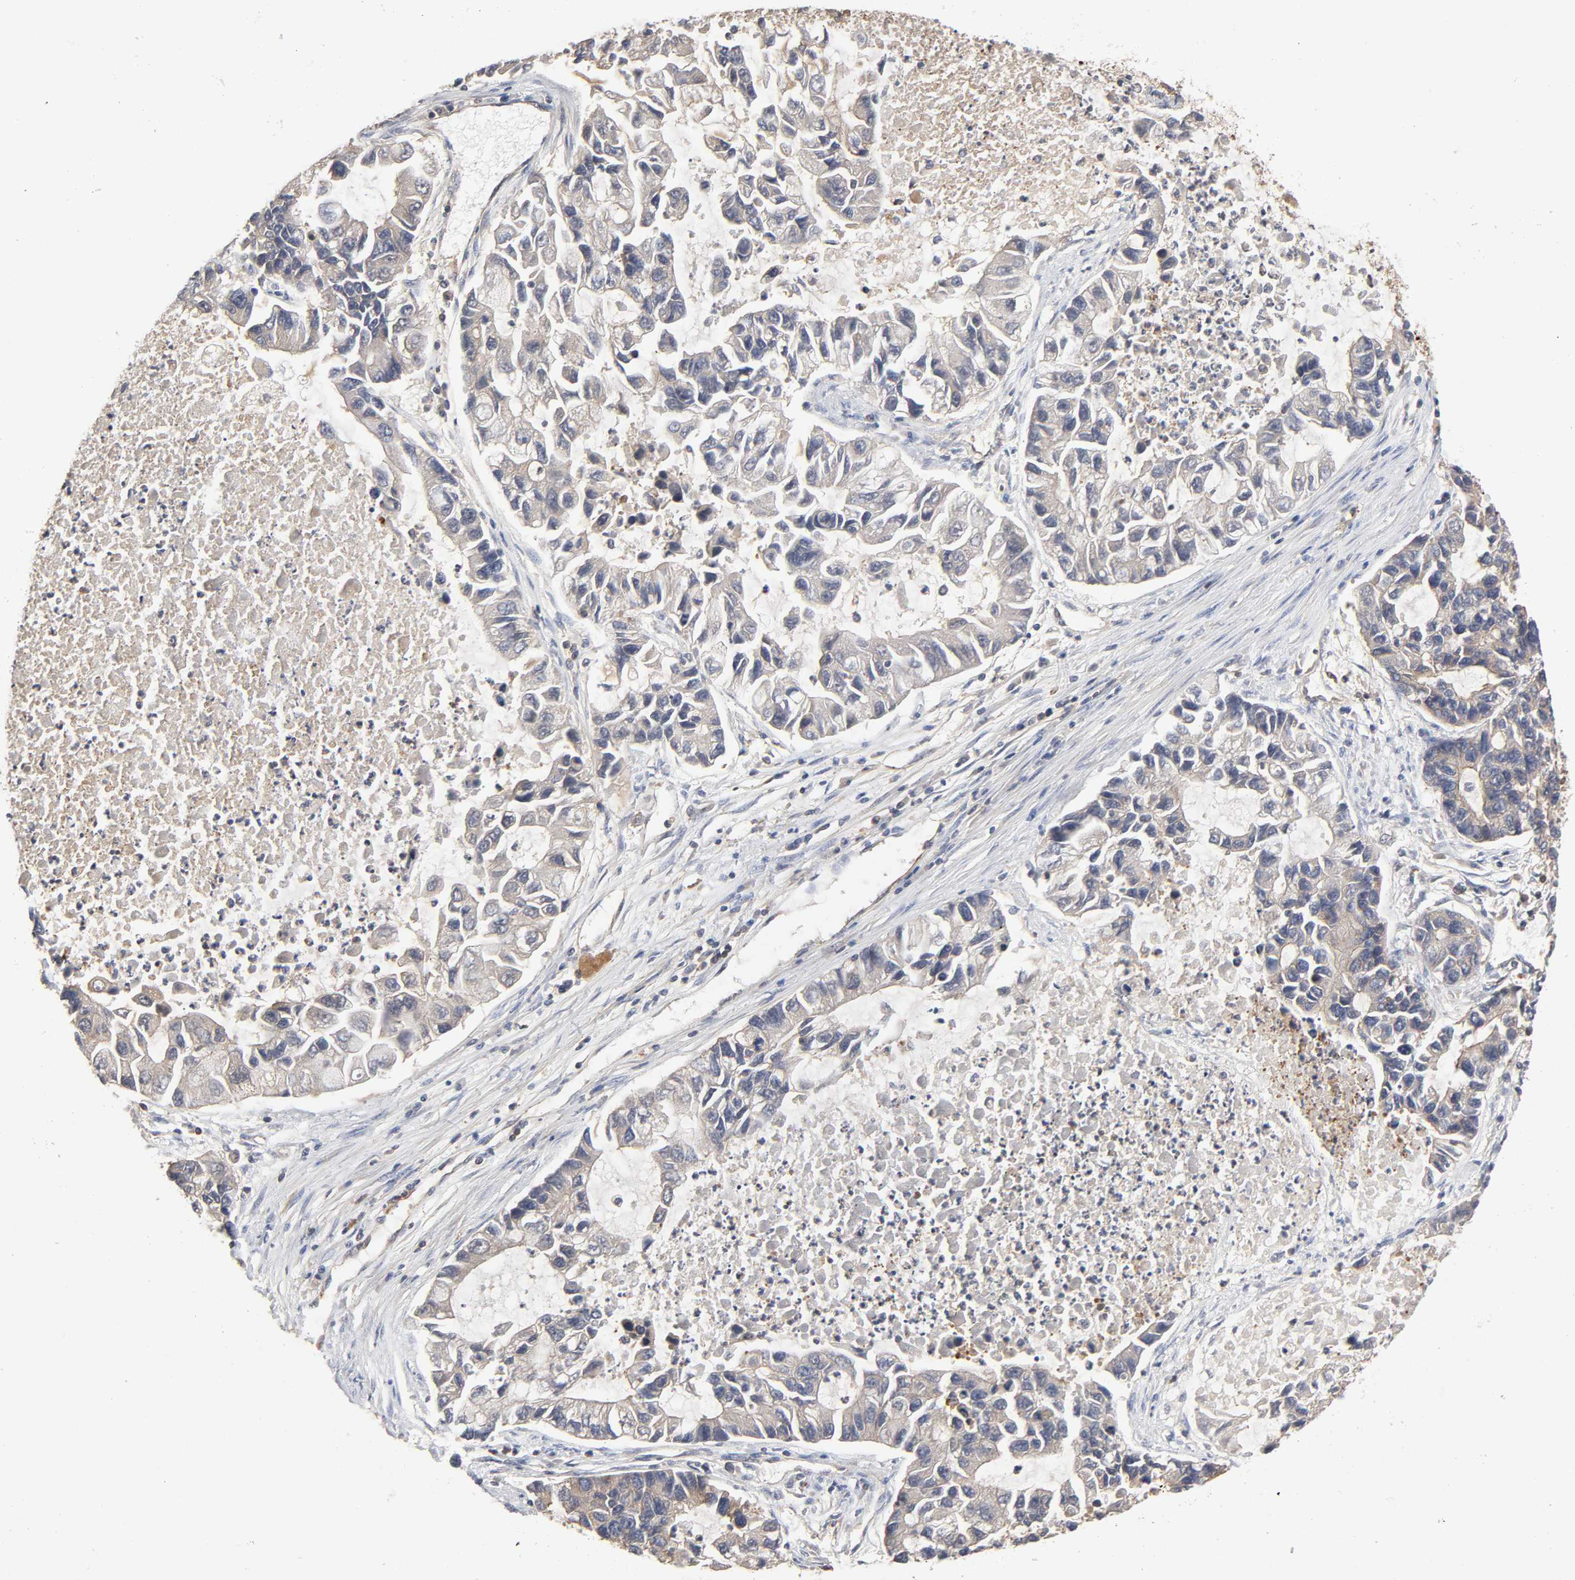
{"staining": {"intensity": "weak", "quantity": "25%-75%", "location": "cytoplasmic/membranous"}, "tissue": "lung cancer", "cell_type": "Tumor cells", "image_type": "cancer", "snomed": [{"axis": "morphology", "description": "Adenocarcinoma, NOS"}, {"axis": "topography", "description": "Lung"}], "caption": "Protein analysis of lung cancer (adenocarcinoma) tissue demonstrates weak cytoplasmic/membranous positivity in about 25%-75% of tumor cells.", "gene": "LAMTOR2", "patient": {"sex": "female", "age": 51}}